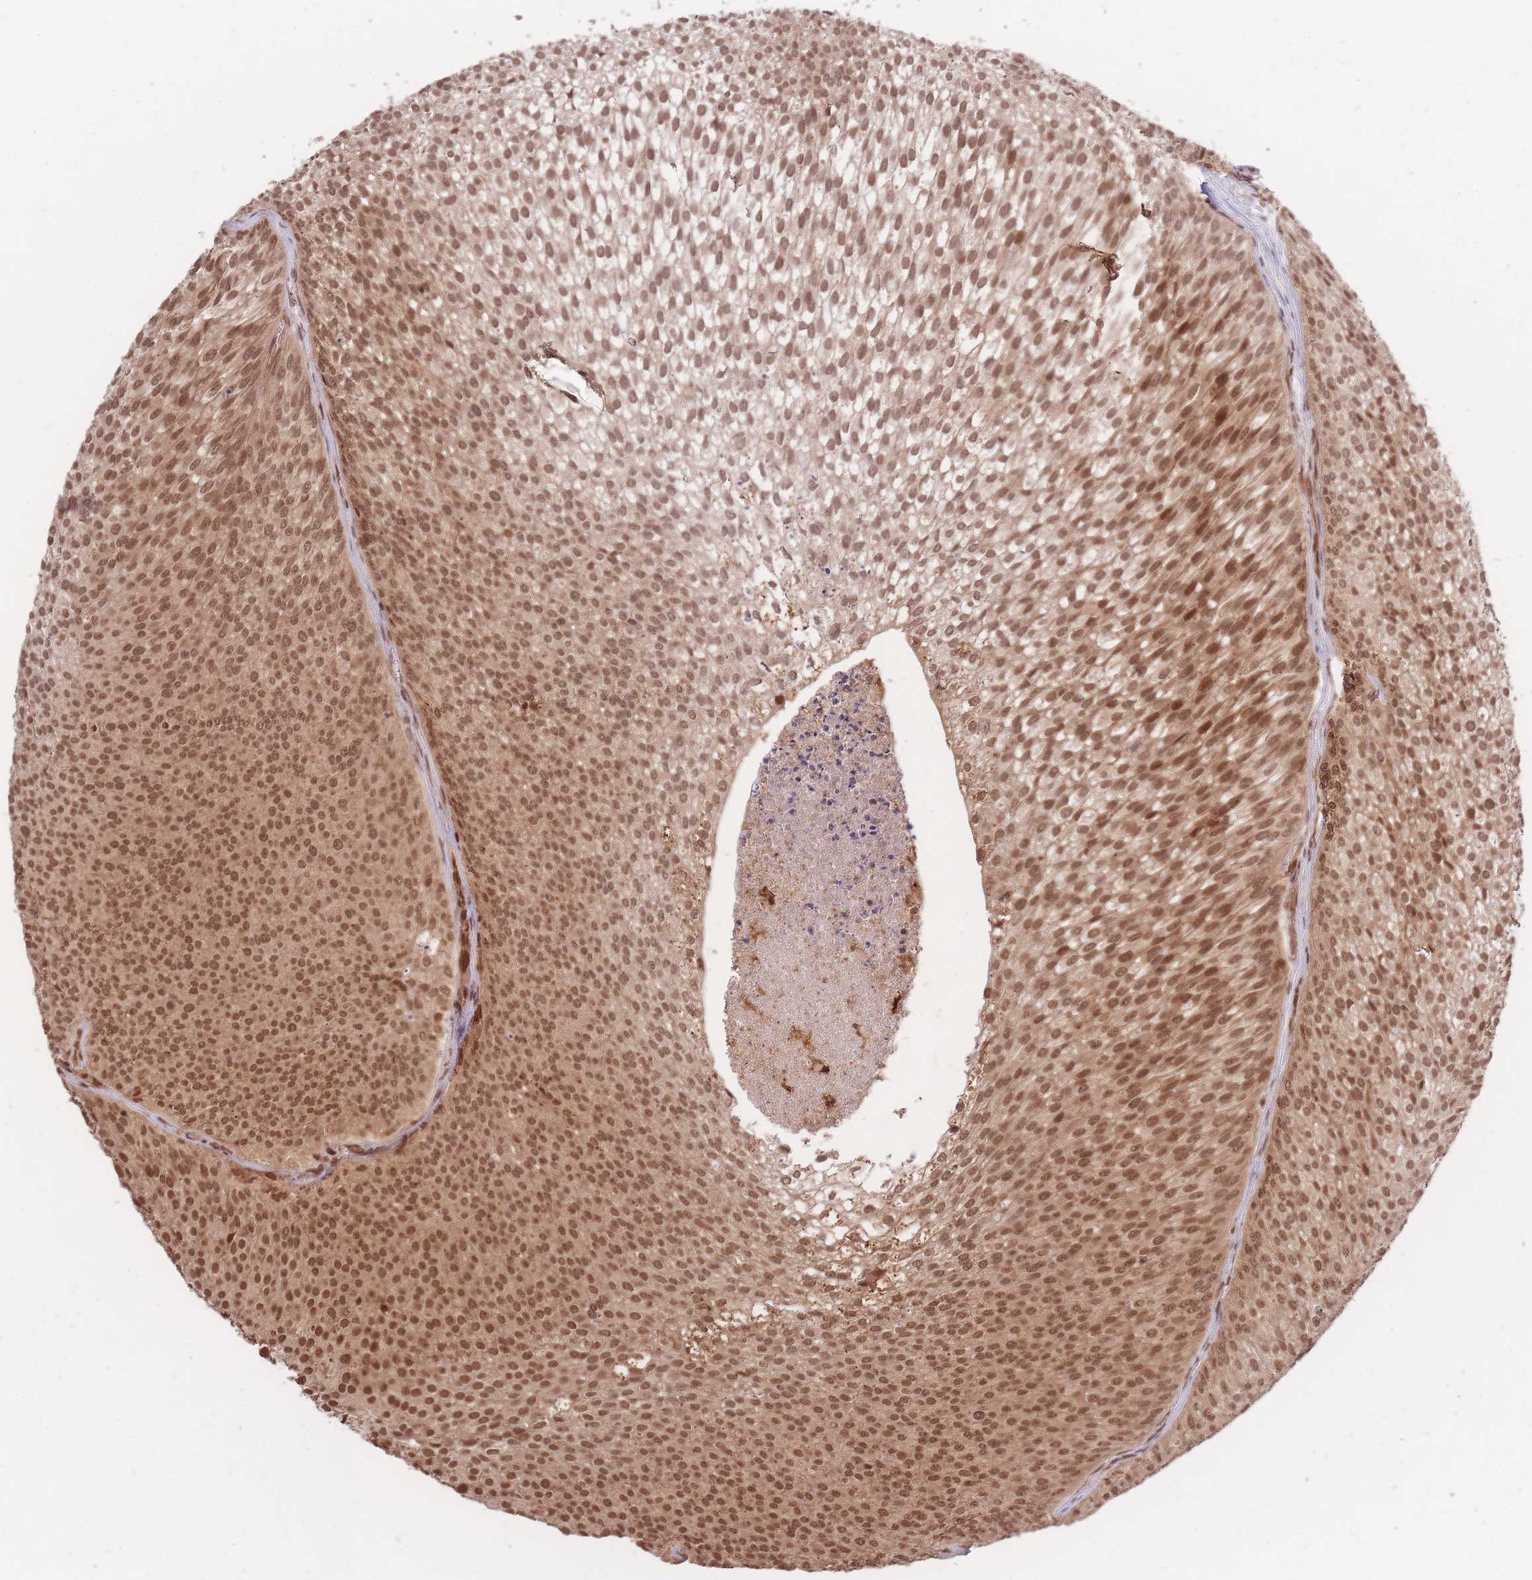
{"staining": {"intensity": "moderate", "quantity": ">75%", "location": "cytoplasmic/membranous,nuclear"}, "tissue": "urothelial cancer", "cell_type": "Tumor cells", "image_type": "cancer", "snomed": [{"axis": "morphology", "description": "Urothelial carcinoma, Low grade"}, {"axis": "topography", "description": "Urinary bladder"}], "caption": "Protein staining demonstrates moderate cytoplasmic/membranous and nuclear expression in about >75% of tumor cells in low-grade urothelial carcinoma.", "gene": "SRA1", "patient": {"sex": "male", "age": 91}}